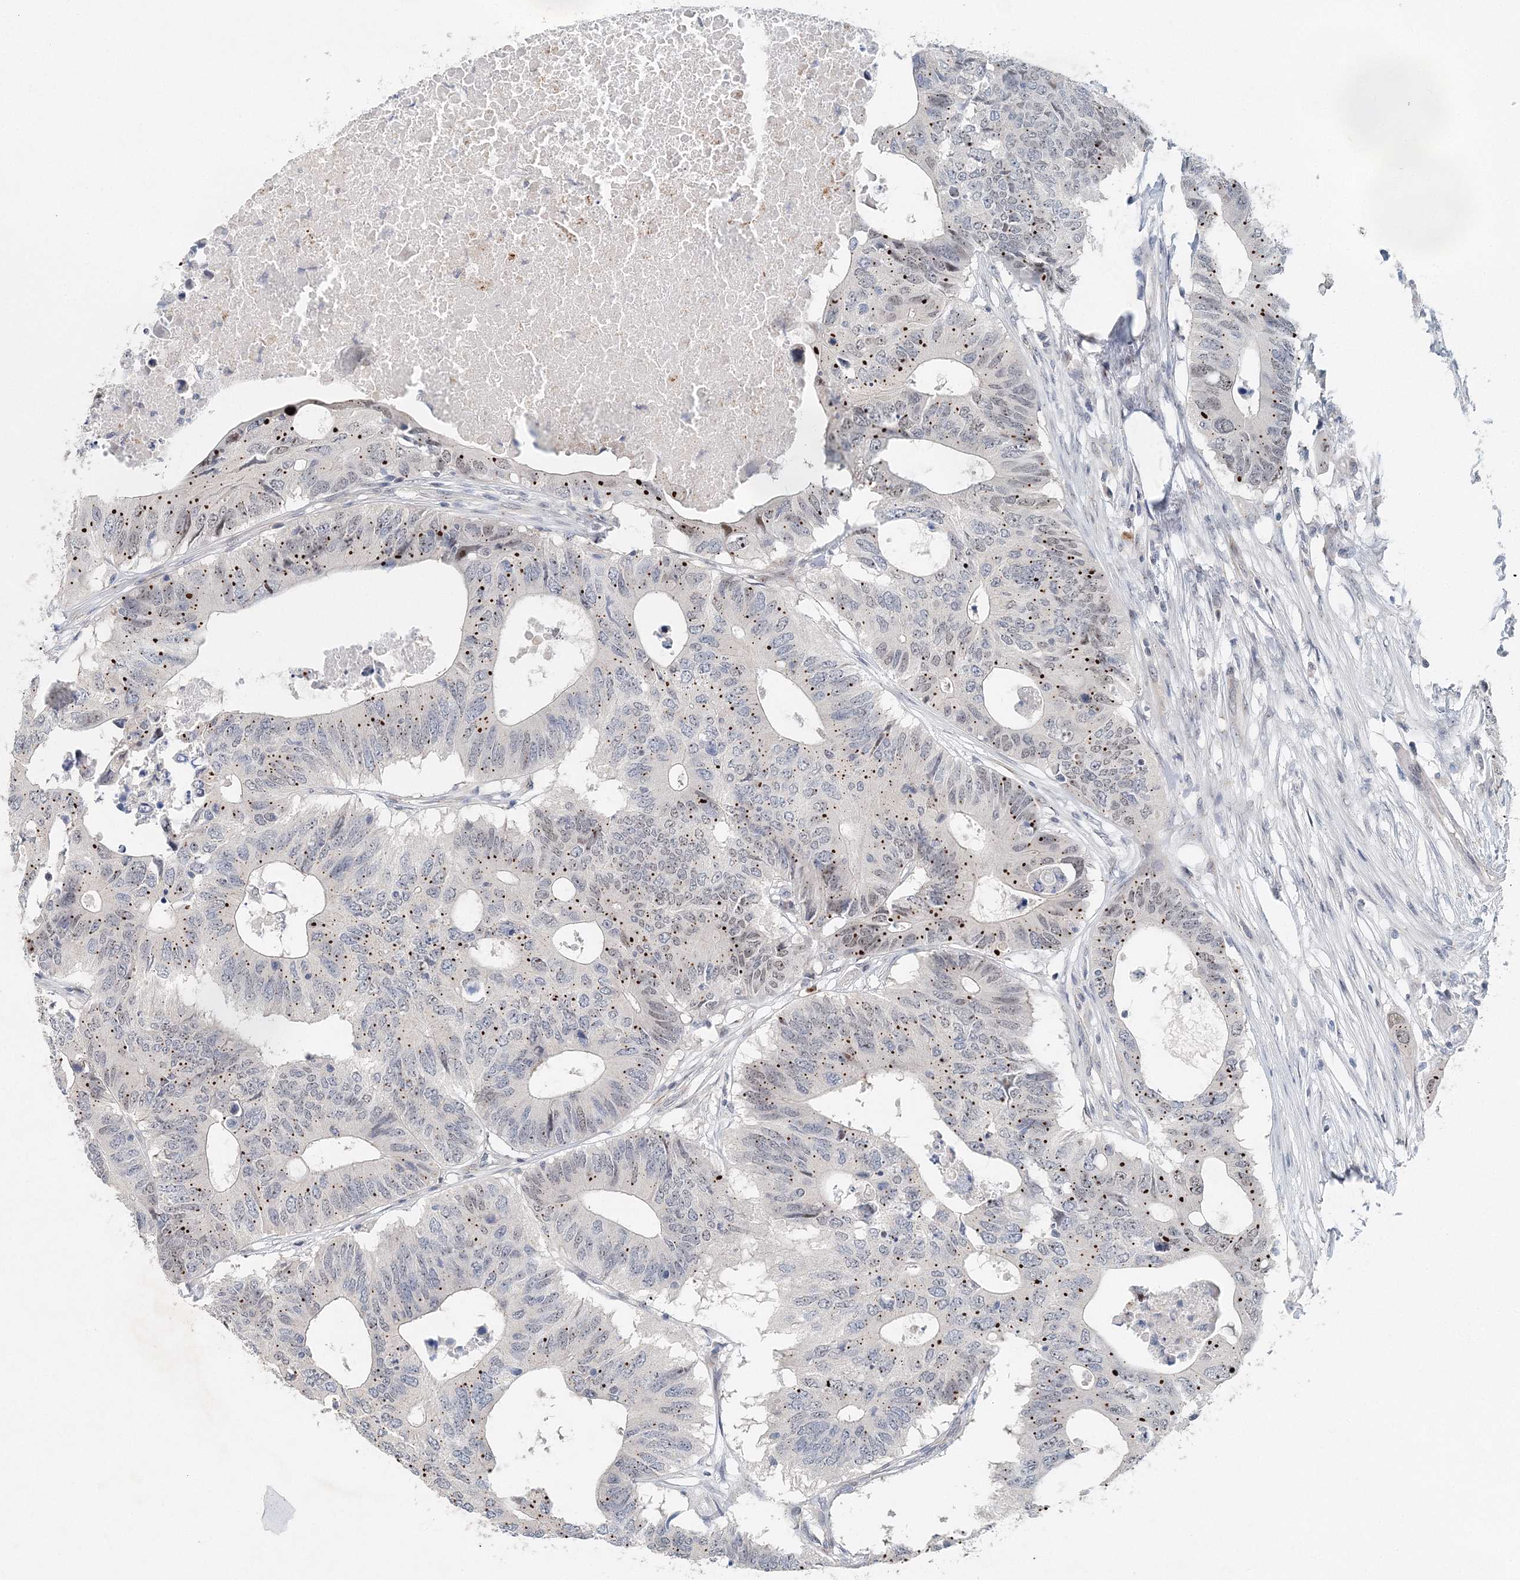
{"staining": {"intensity": "moderate", "quantity": "25%-75%", "location": "cytoplasmic/membranous"}, "tissue": "colorectal cancer", "cell_type": "Tumor cells", "image_type": "cancer", "snomed": [{"axis": "morphology", "description": "Adenocarcinoma, NOS"}, {"axis": "topography", "description": "Colon"}], "caption": "Colorectal adenocarcinoma stained with a brown dye demonstrates moderate cytoplasmic/membranous positive staining in approximately 25%-75% of tumor cells.", "gene": "UIMC1", "patient": {"sex": "male", "age": 71}}